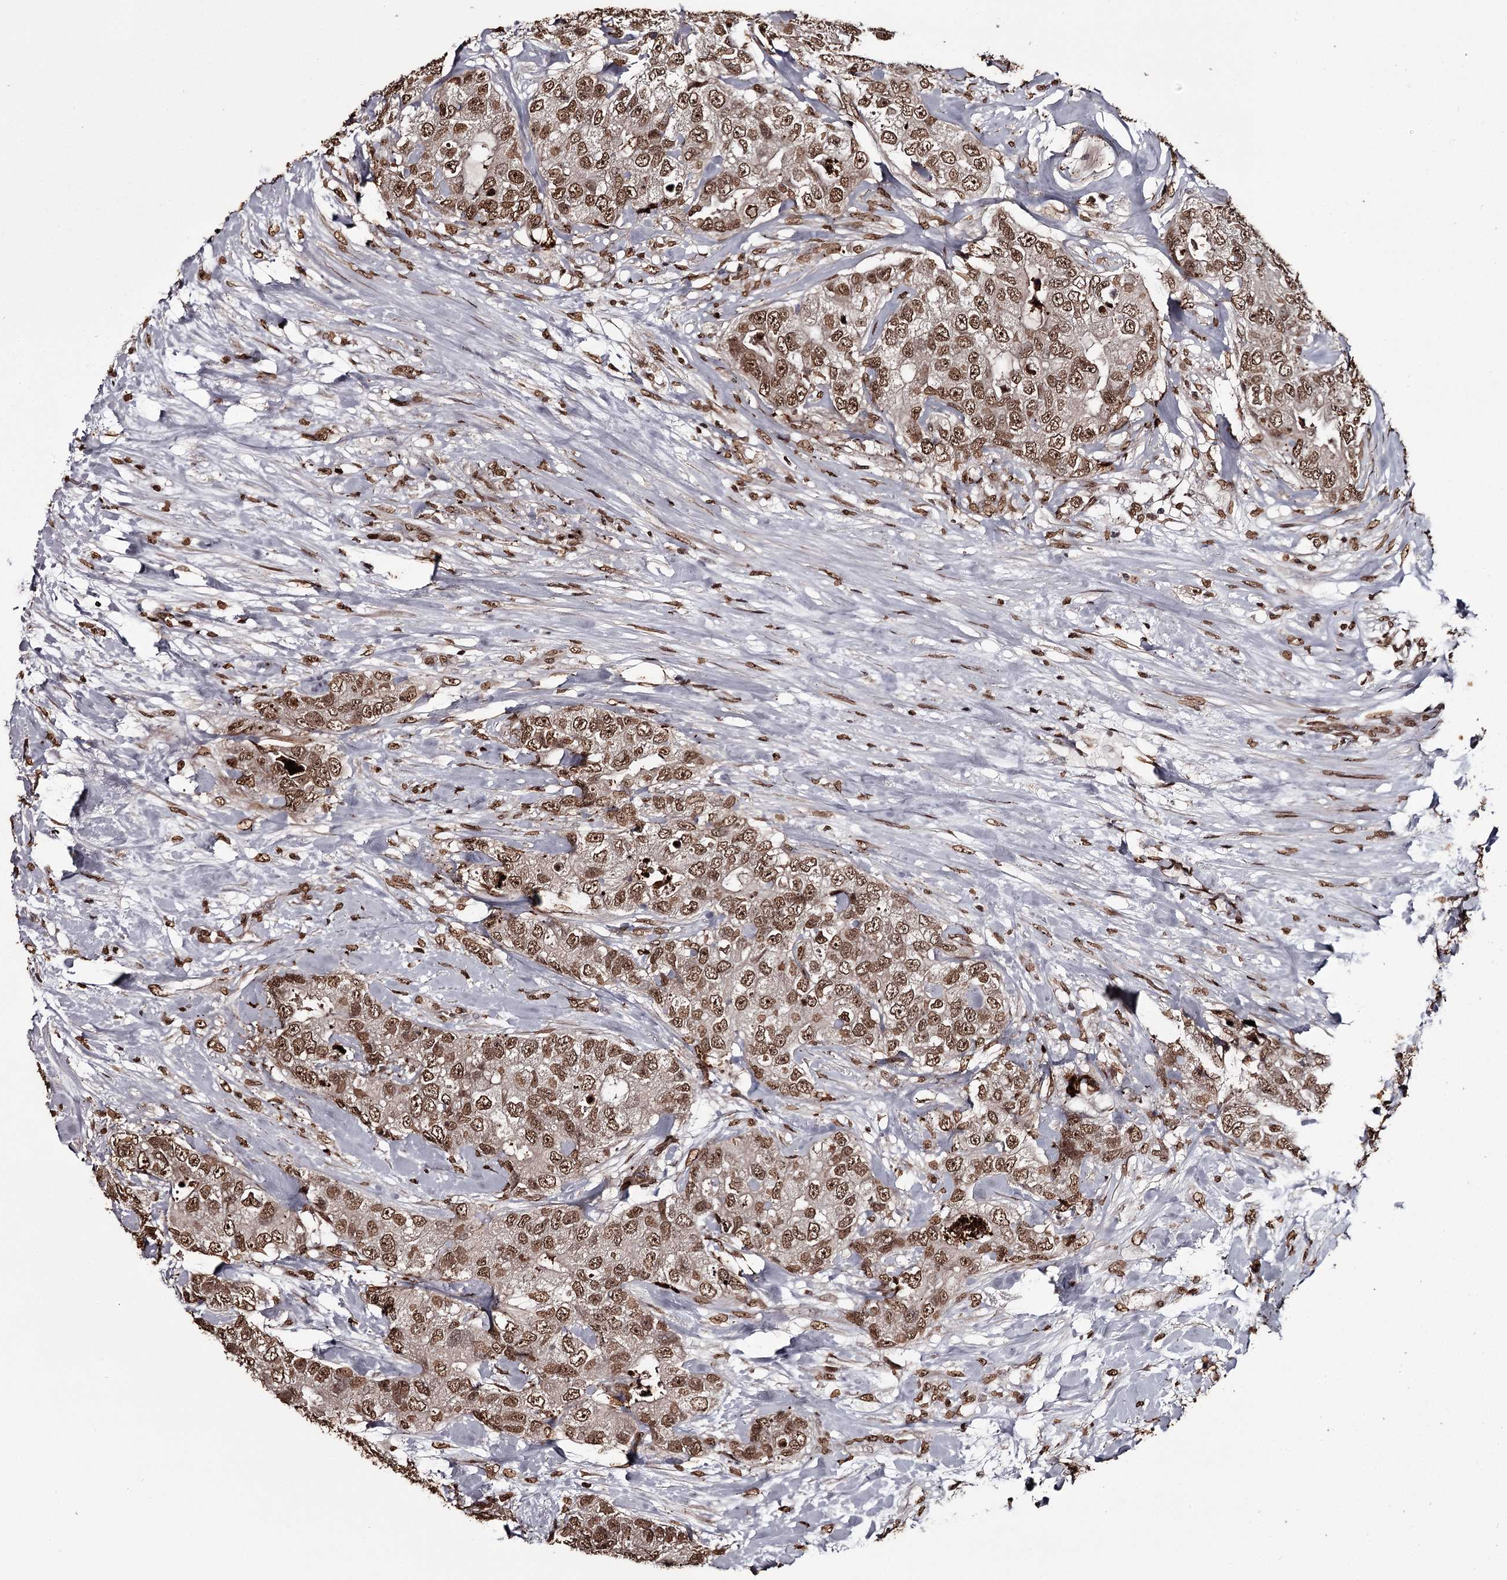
{"staining": {"intensity": "strong", "quantity": ">75%", "location": "nuclear"}, "tissue": "breast cancer", "cell_type": "Tumor cells", "image_type": "cancer", "snomed": [{"axis": "morphology", "description": "Duct carcinoma"}, {"axis": "topography", "description": "Breast"}], "caption": "DAB immunohistochemical staining of breast cancer (intraductal carcinoma) shows strong nuclear protein staining in about >75% of tumor cells.", "gene": "THYN1", "patient": {"sex": "female", "age": 62}}